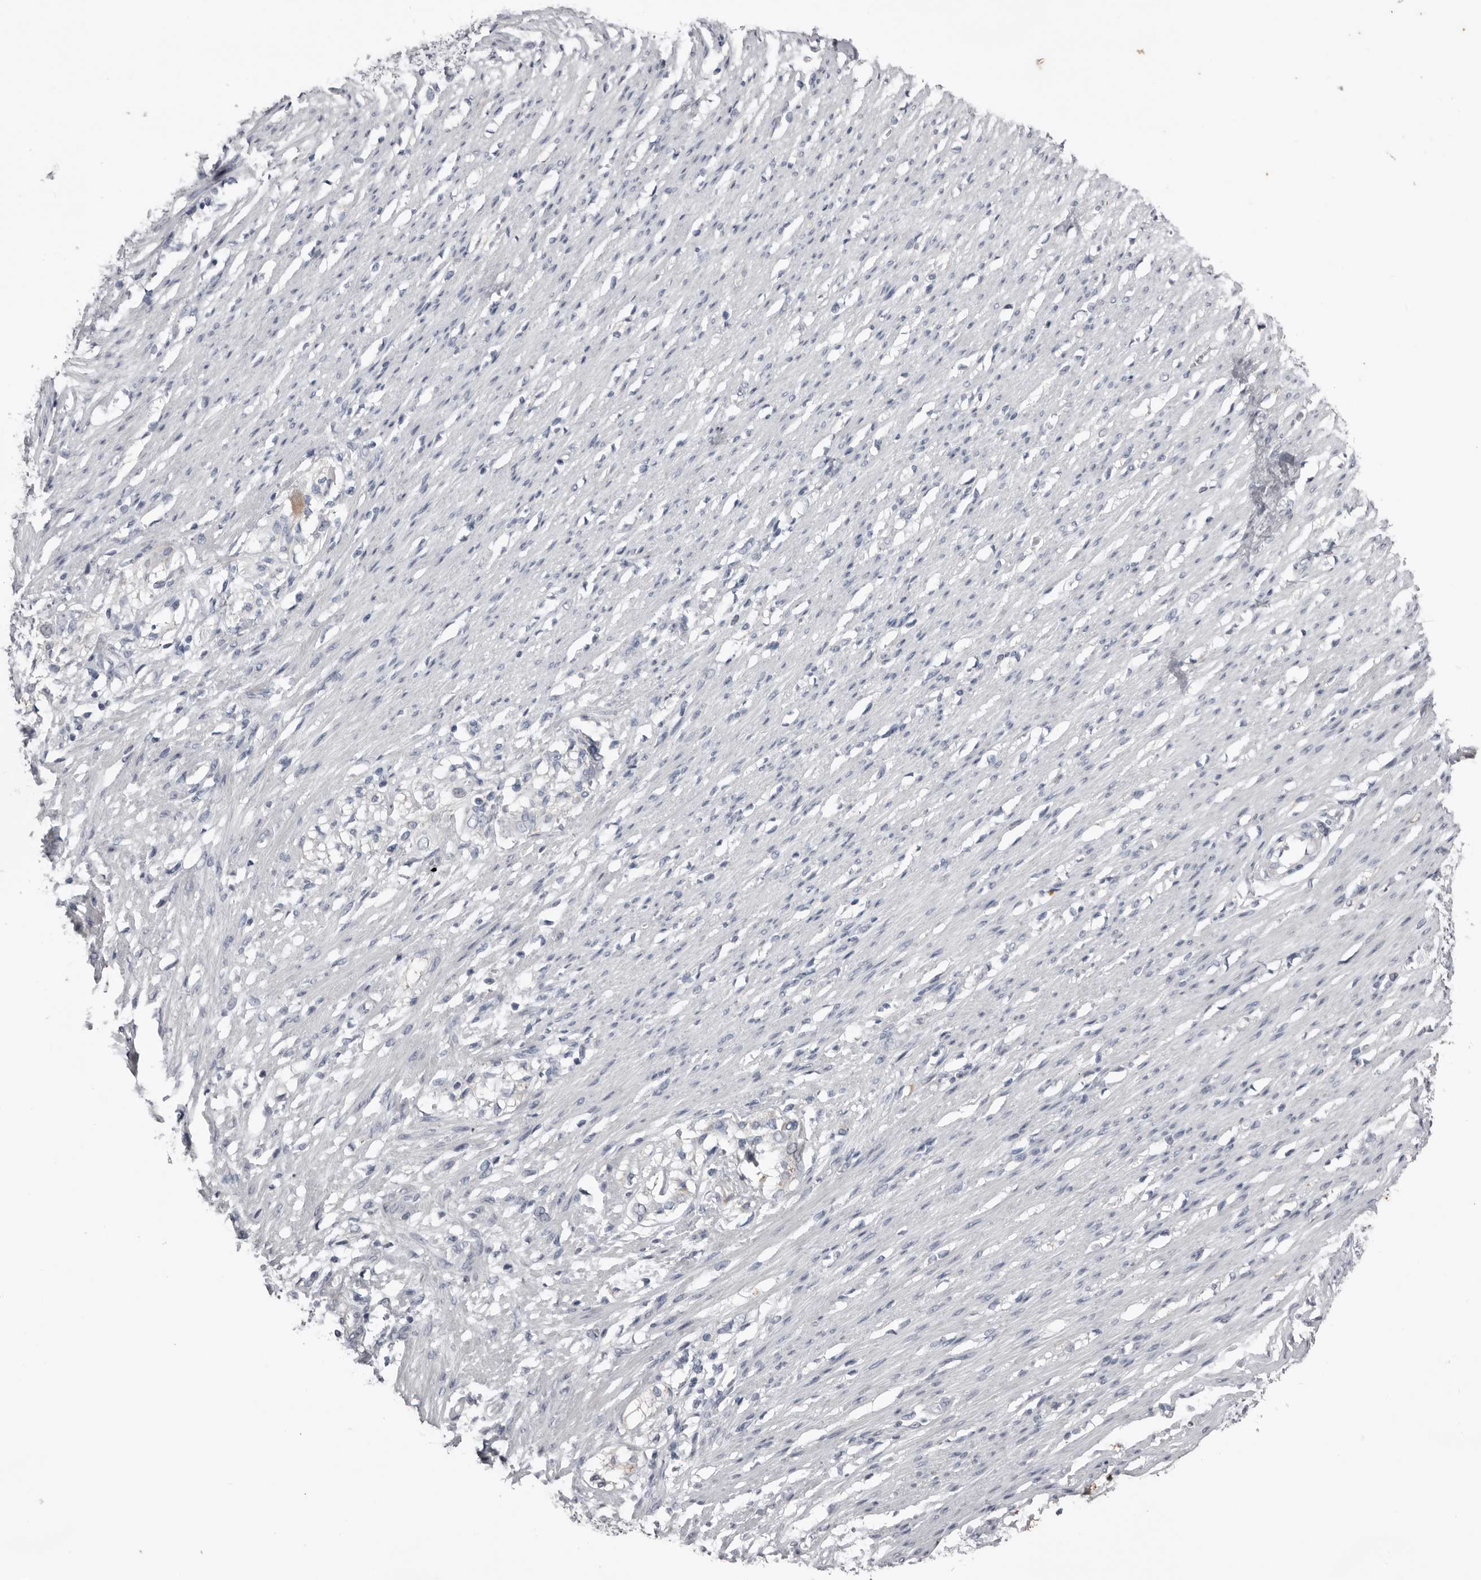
{"staining": {"intensity": "negative", "quantity": "none", "location": "none"}, "tissue": "smooth muscle", "cell_type": "Smooth muscle cells", "image_type": "normal", "snomed": [{"axis": "morphology", "description": "Normal tissue, NOS"}, {"axis": "morphology", "description": "Adenocarcinoma, NOS"}, {"axis": "topography", "description": "Colon"}, {"axis": "topography", "description": "Peripheral nerve tissue"}], "caption": "Immunohistochemical staining of benign human smooth muscle displays no significant expression in smooth muscle cells.", "gene": "FABP7", "patient": {"sex": "male", "age": 14}}